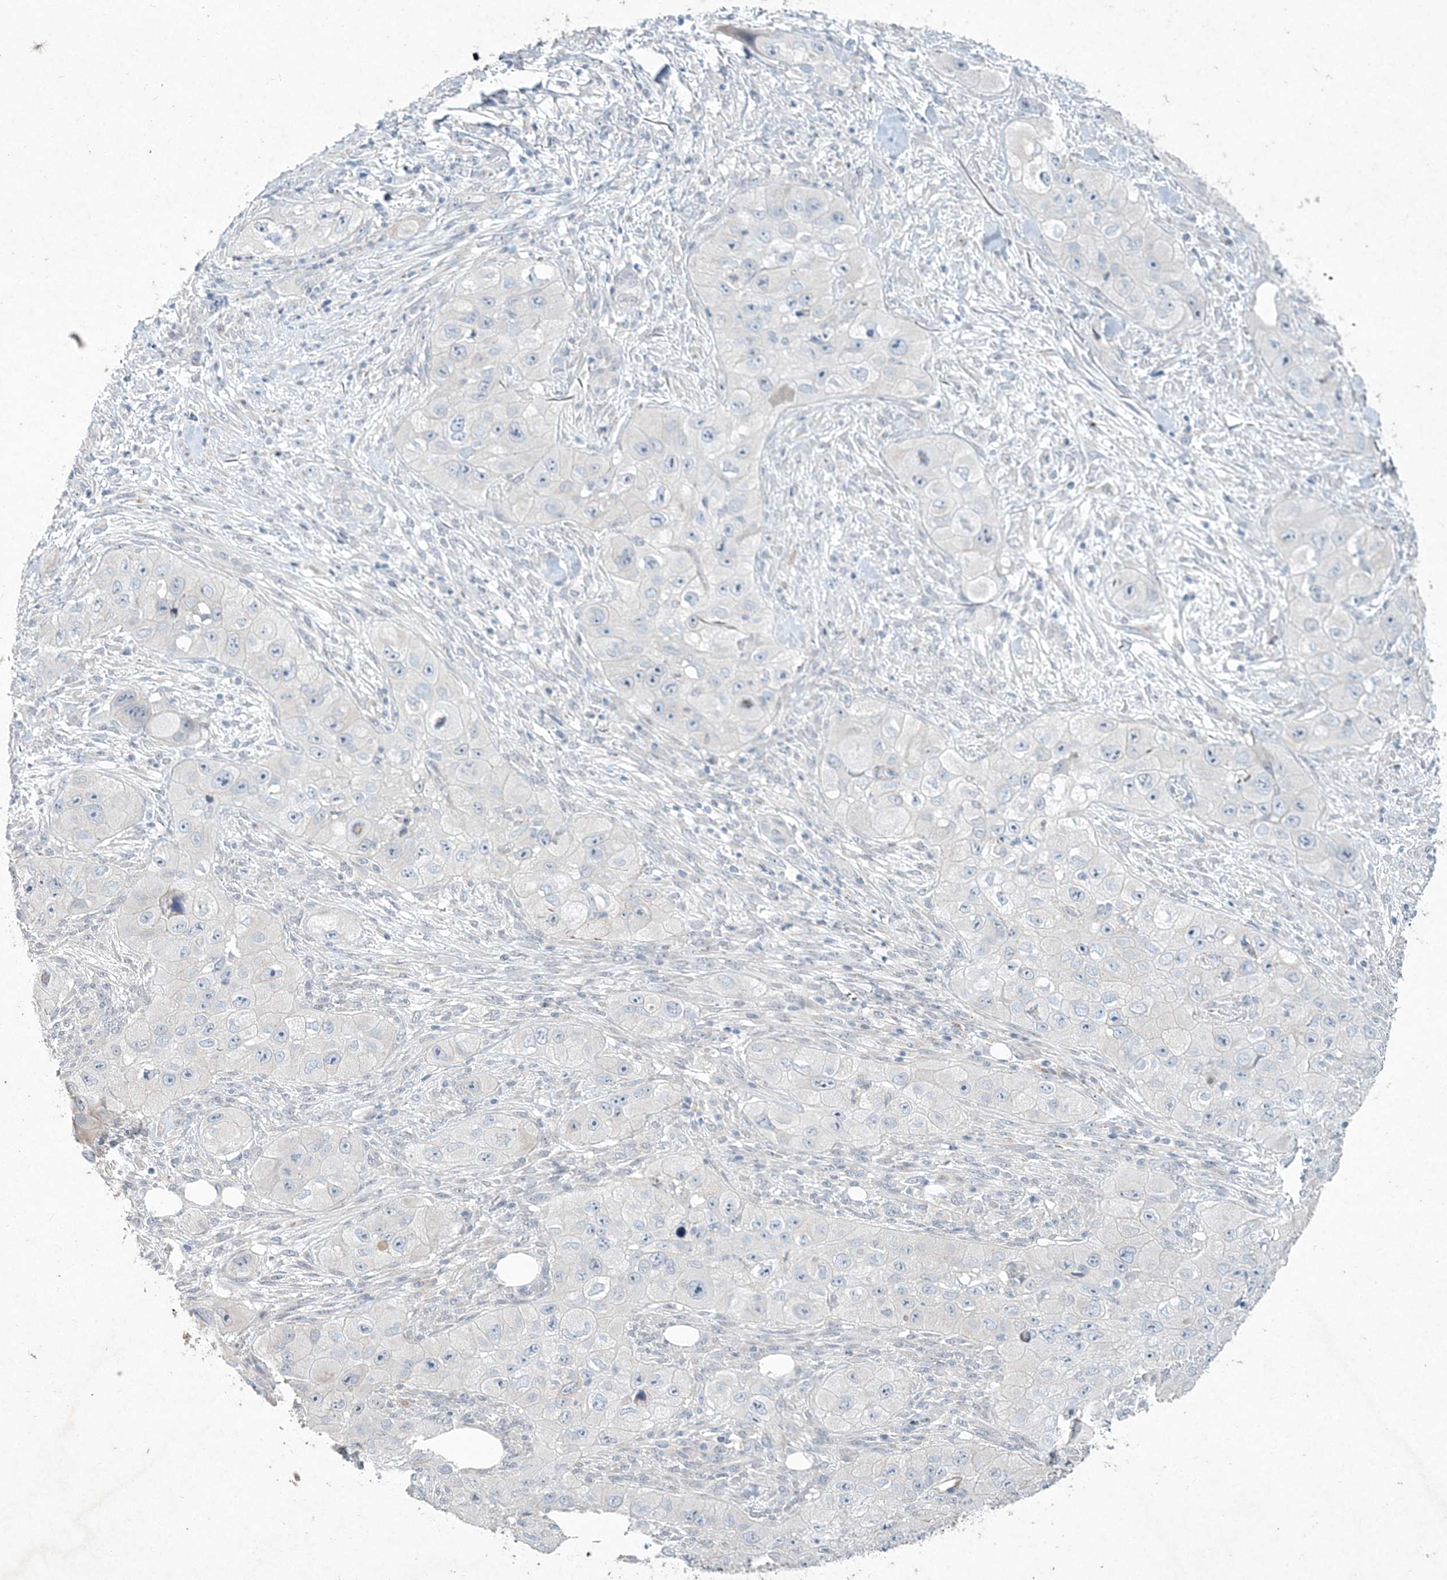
{"staining": {"intensity": "negative", "quantity": "none", "location": "none"}, "tissue": "skin cancer", "cell_type": "Tumor cells", "image_type": "cancer", "snomed": [{"axis": "morphology", "description": "Squamous cell carcinoma, NOS"}, {"axis": "topography", "description": "Skin"}, {"axis": "topography", "description": "Subcutis"}], "caption": "IHC histopathology image of neoplastic tissue: squamous cell carcinoma (skin) stained with DAB (3,3'-diaminobenzidine) shows no significant protein expression in tumor cells.", "gene": "DNAH5", "patient": {"sex": "male", "age": 73}}